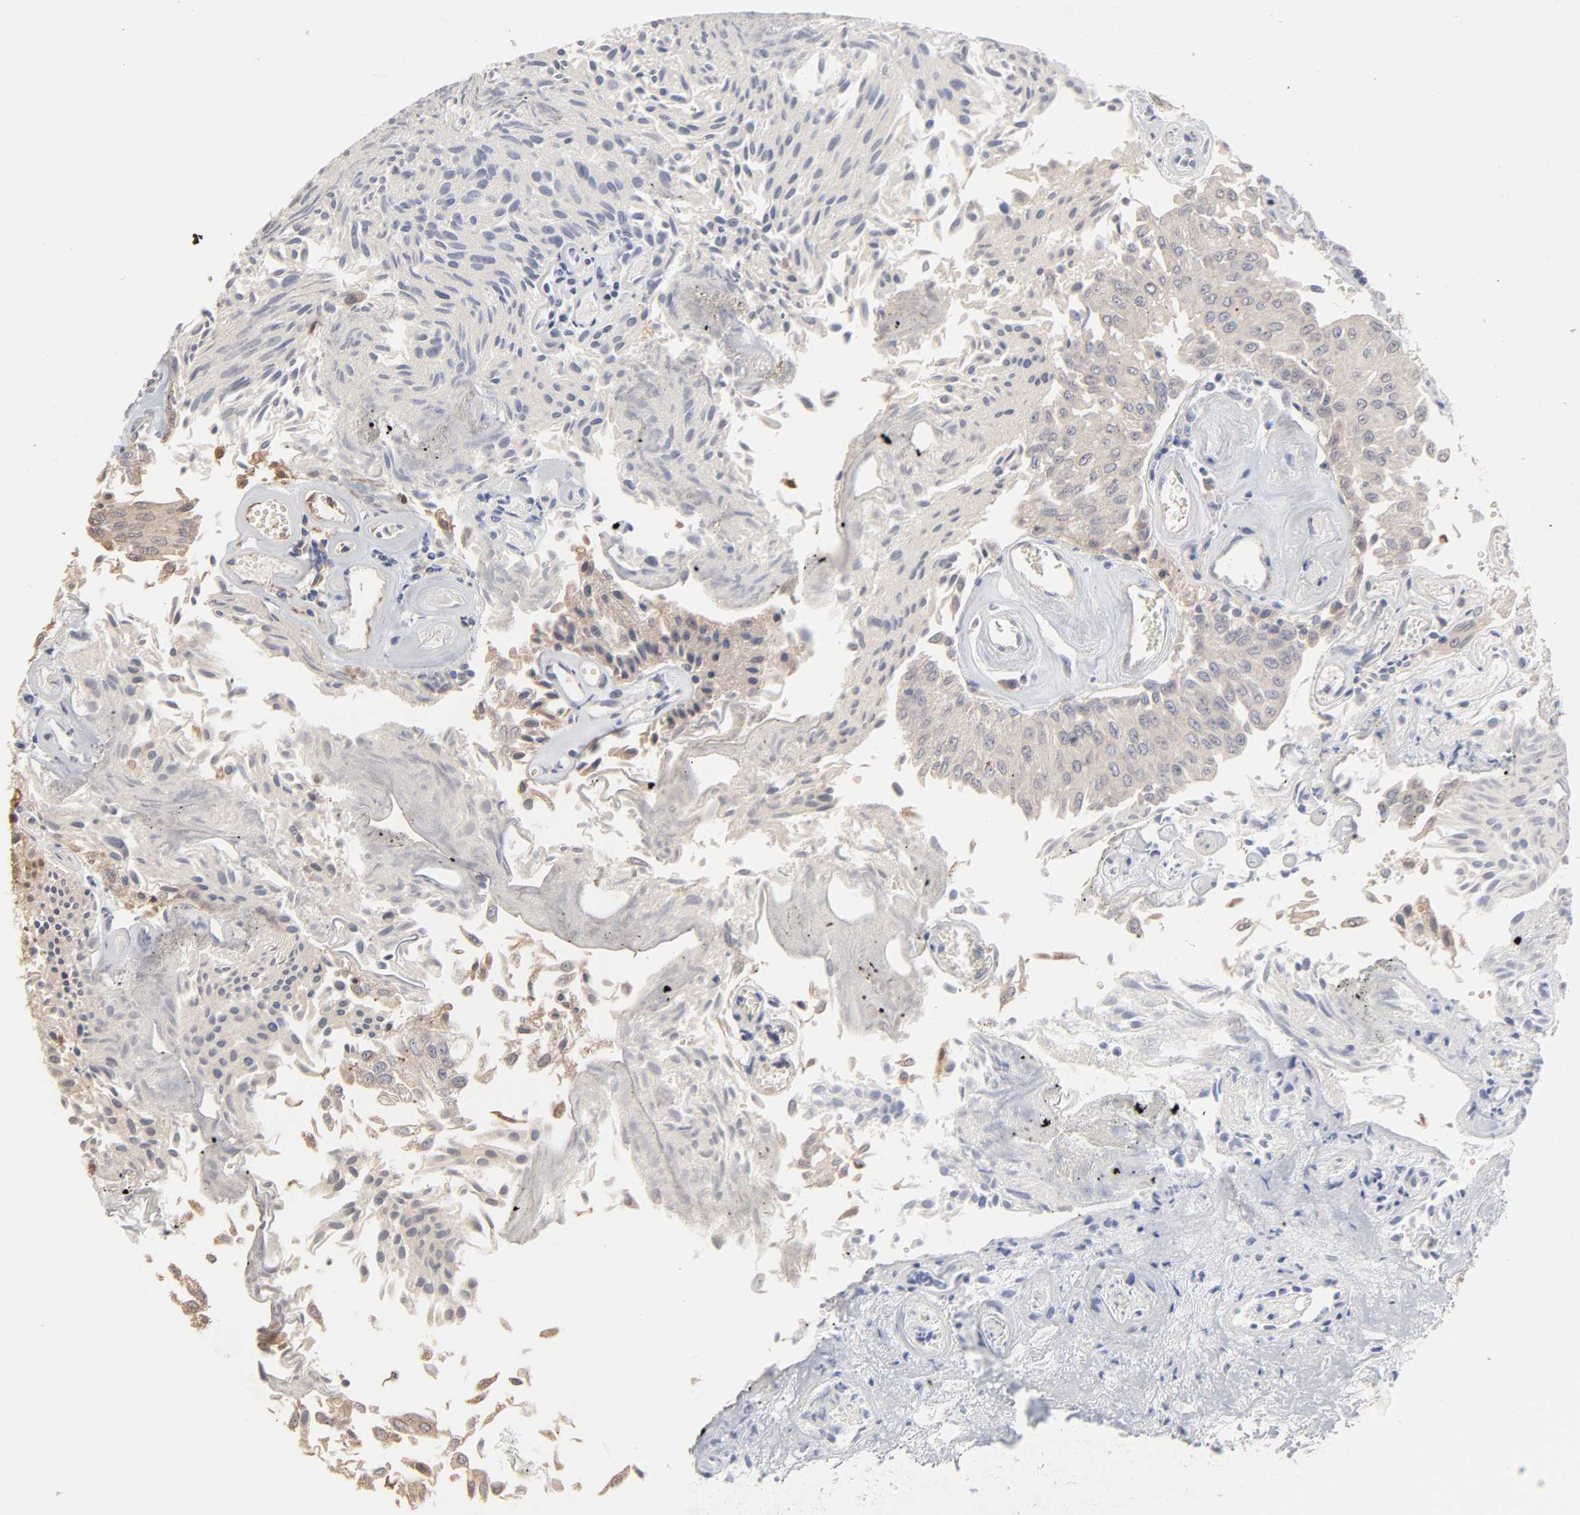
{"staining": {"intensity": "weak", "quantity": ">75%", "location": "cytoplasmic/membranous"}, "tissue": "urothelial cancer", "cell_type": "Tumor cells", "image_type": "cancer", "snomed": [{"axis": "morphology", "description": "Urothelial carcinoma, Low grade"}, {"axis": "topography", "description": "Urinary bladder"}], "caption": "Protein positivity by IHC displays weak cytoplasmic/membranous positivity in about >75% of tumor cells in urothelial cancer.", "gene": "DNAL4", "patient": {"sex": "male", "age": 86}}